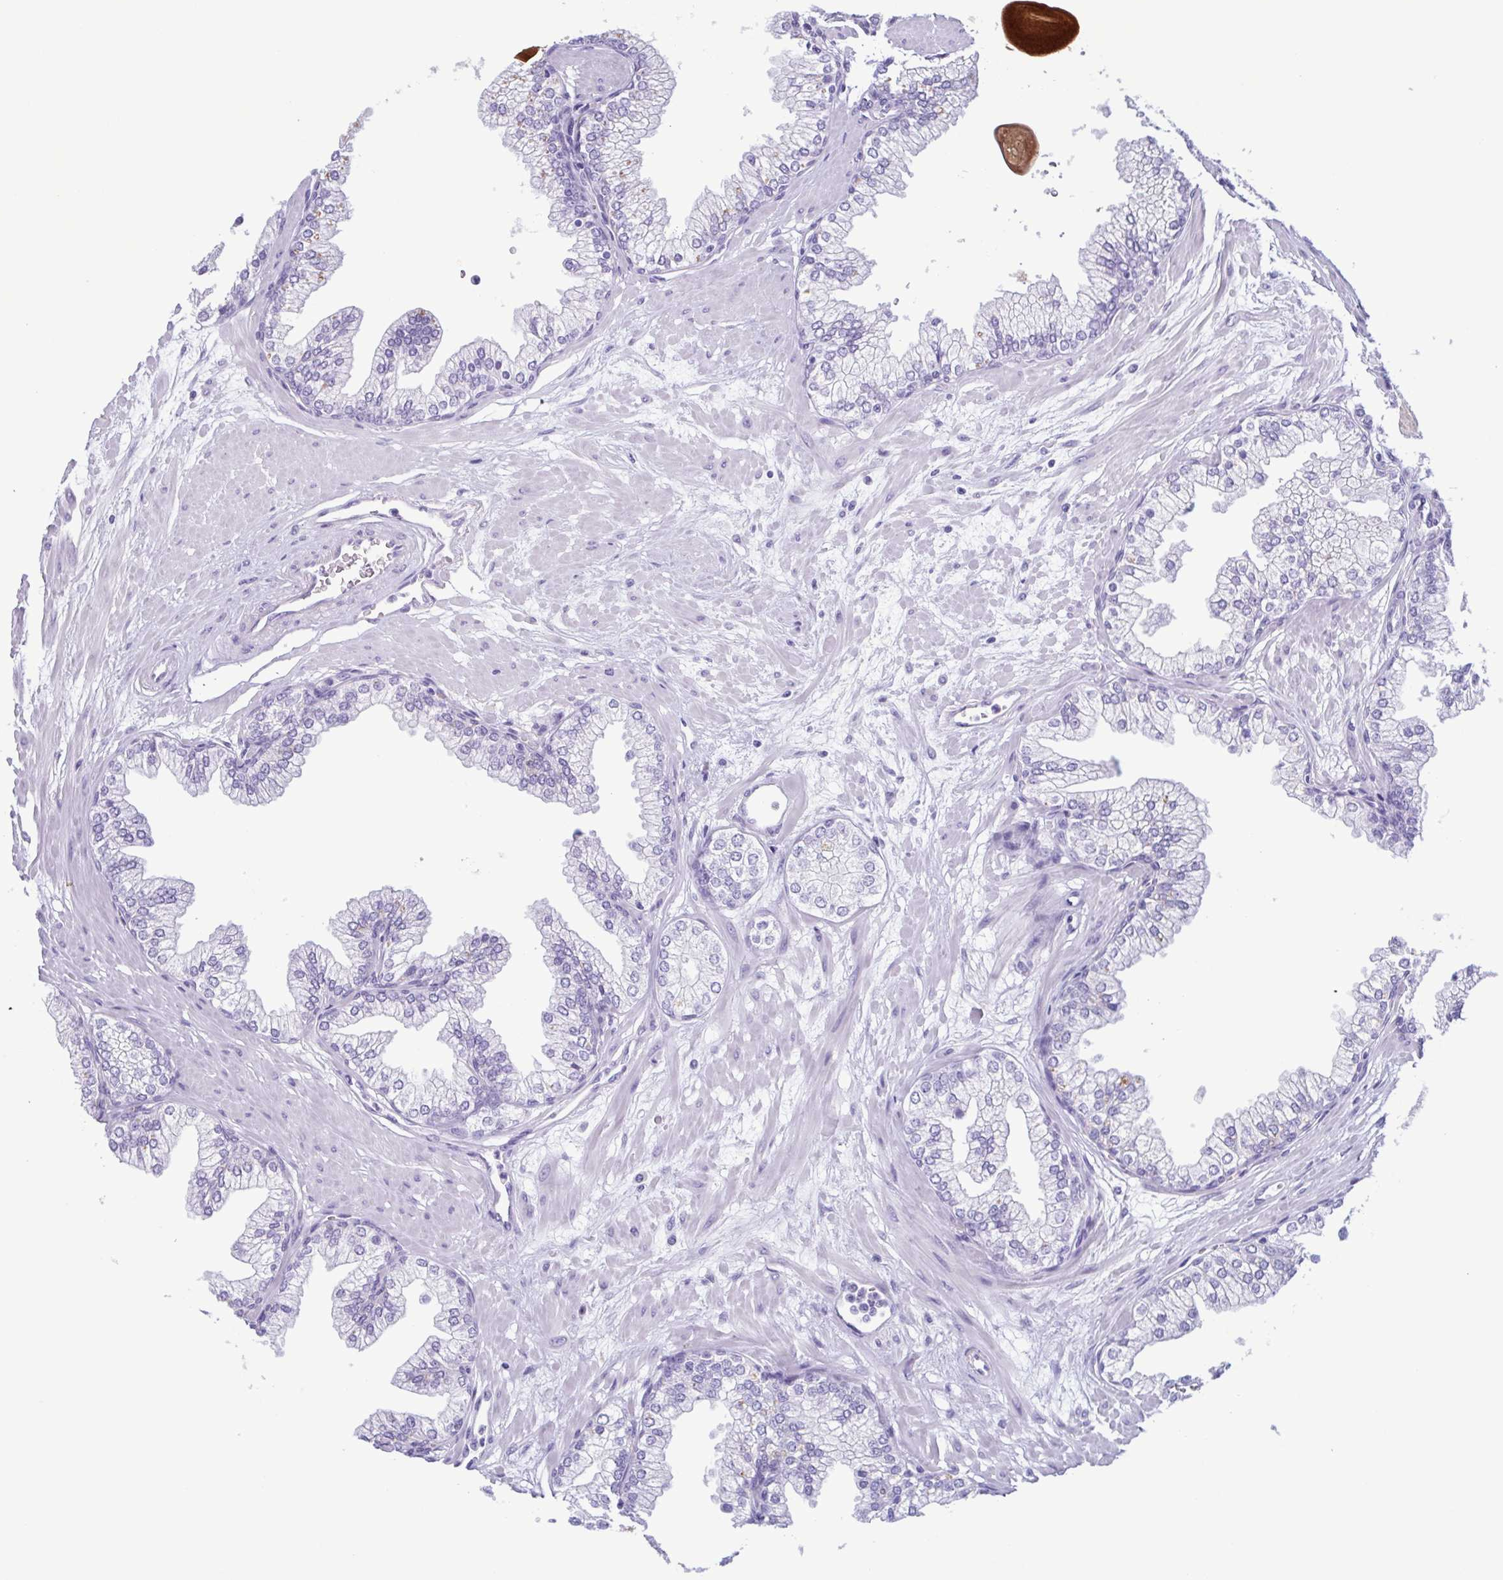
{"staining": {"intensity": "negative", "quantity": "none", "location": "none"}, "tissue": "prostate", "cell_type": "Glandular cells", "image_type": "normal", "snomed": [{"axis": "morphology", "description": "Normal tissue, NOS"}, {"axis": "topography", "description": "Prostate"}, {"axis": "topography", "description": "Peripheral nerve tissue"}], "caption": "Immunohistochemistry micrograph of benign prostate: prostate stained with DAB demonstrates no significant protein expression in glandular cells.", "gene": "LTF", "patient": {"sex": "male", "age": 61}}